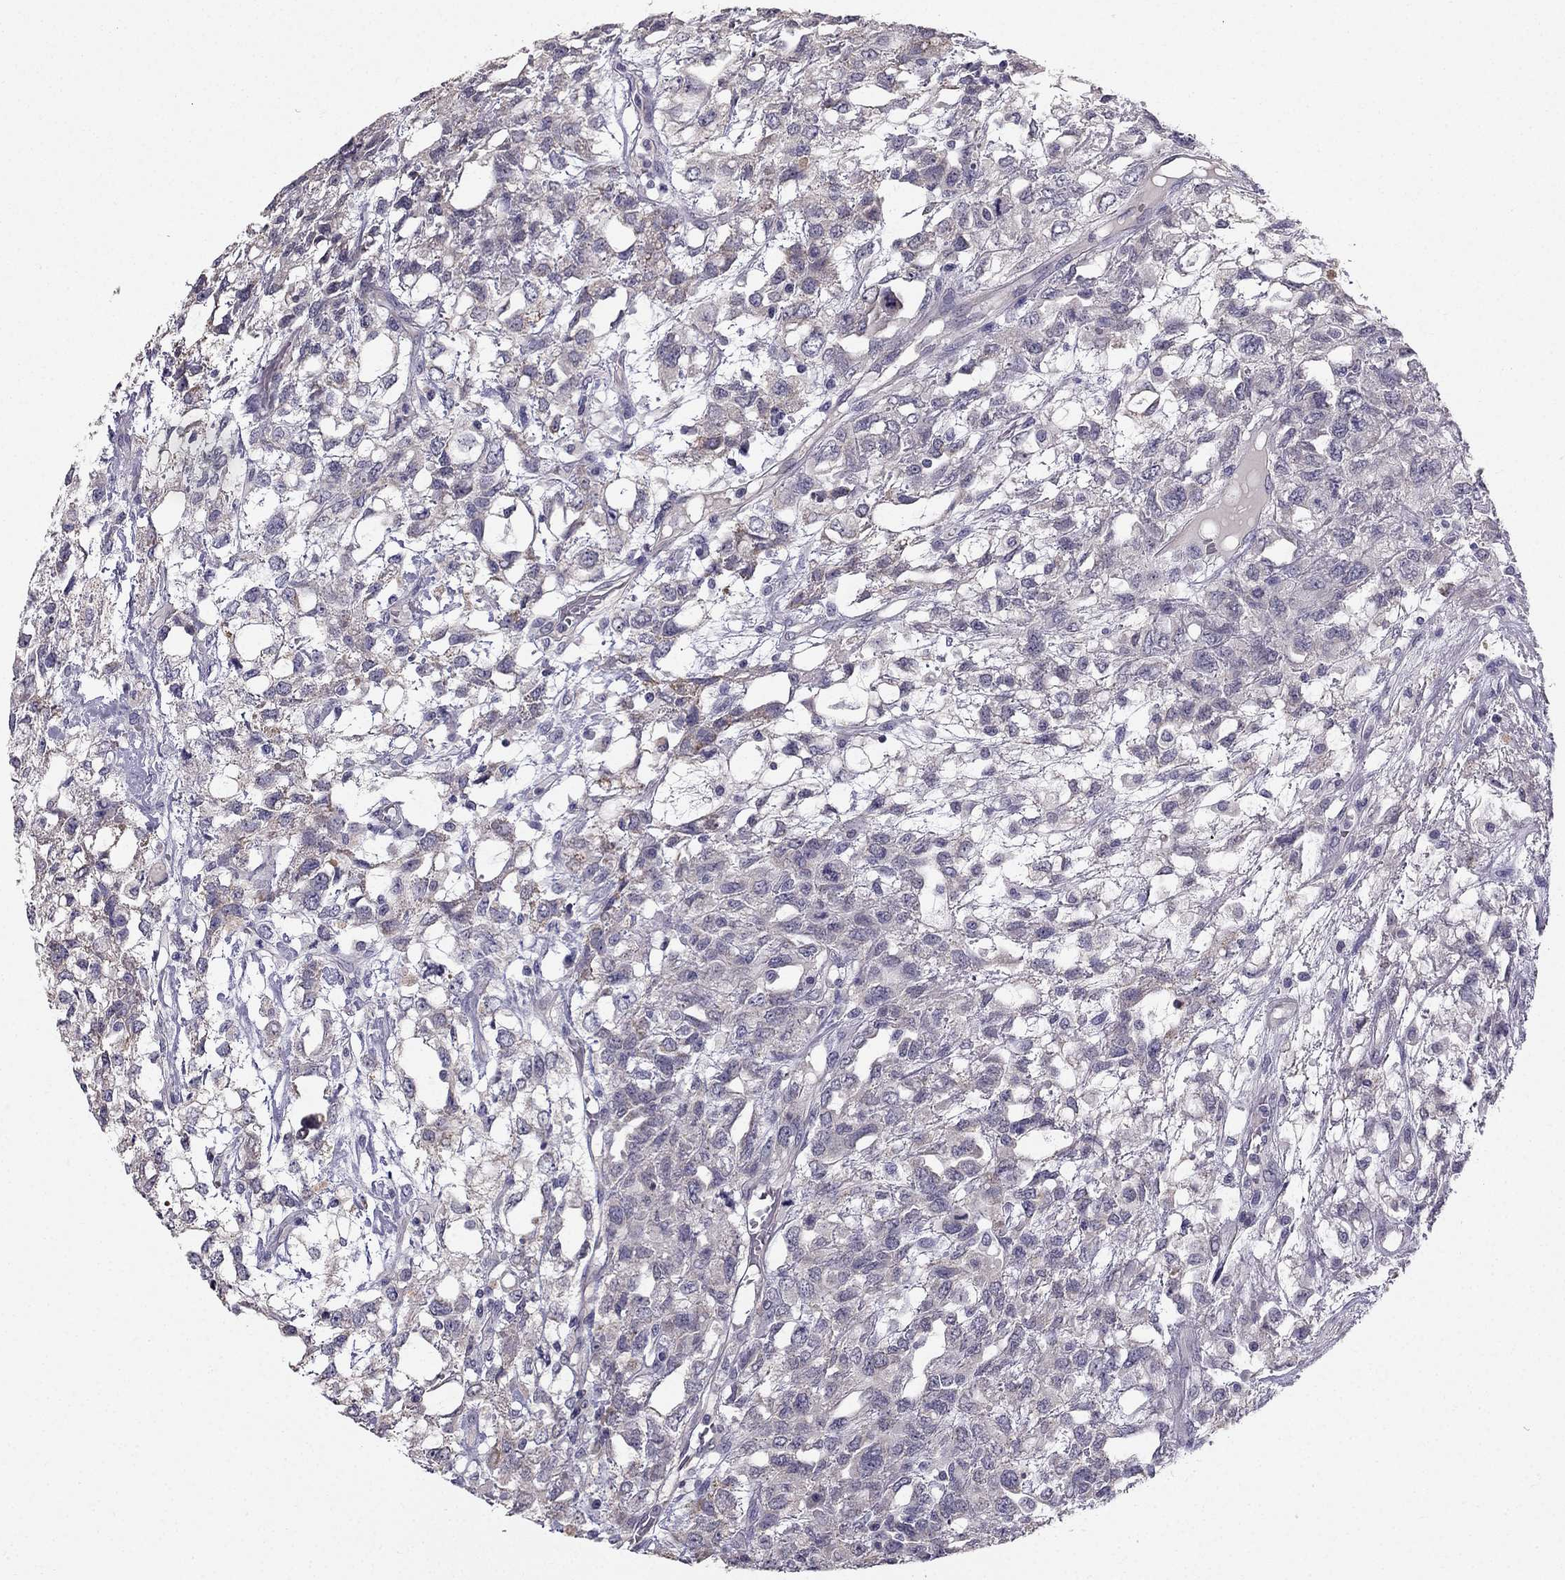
{"staining": {"intensity": "negative", "quantity": "none", "location": "none"}, "tissue": "testis cancer", "cell_type": "Tumor cells", "image_type": "cancer", "snomed": [{"axis": "morphology", "description": "Seminoma, NOS"}, {"axis": "topography", "description": "Testis"}], "caption": "This is an immunohistochemistry image of seminoma (testis). There is no expression in tumor cells.", "gene": "TSPYL5", "patient": {"sex": "male", "age": 52}}